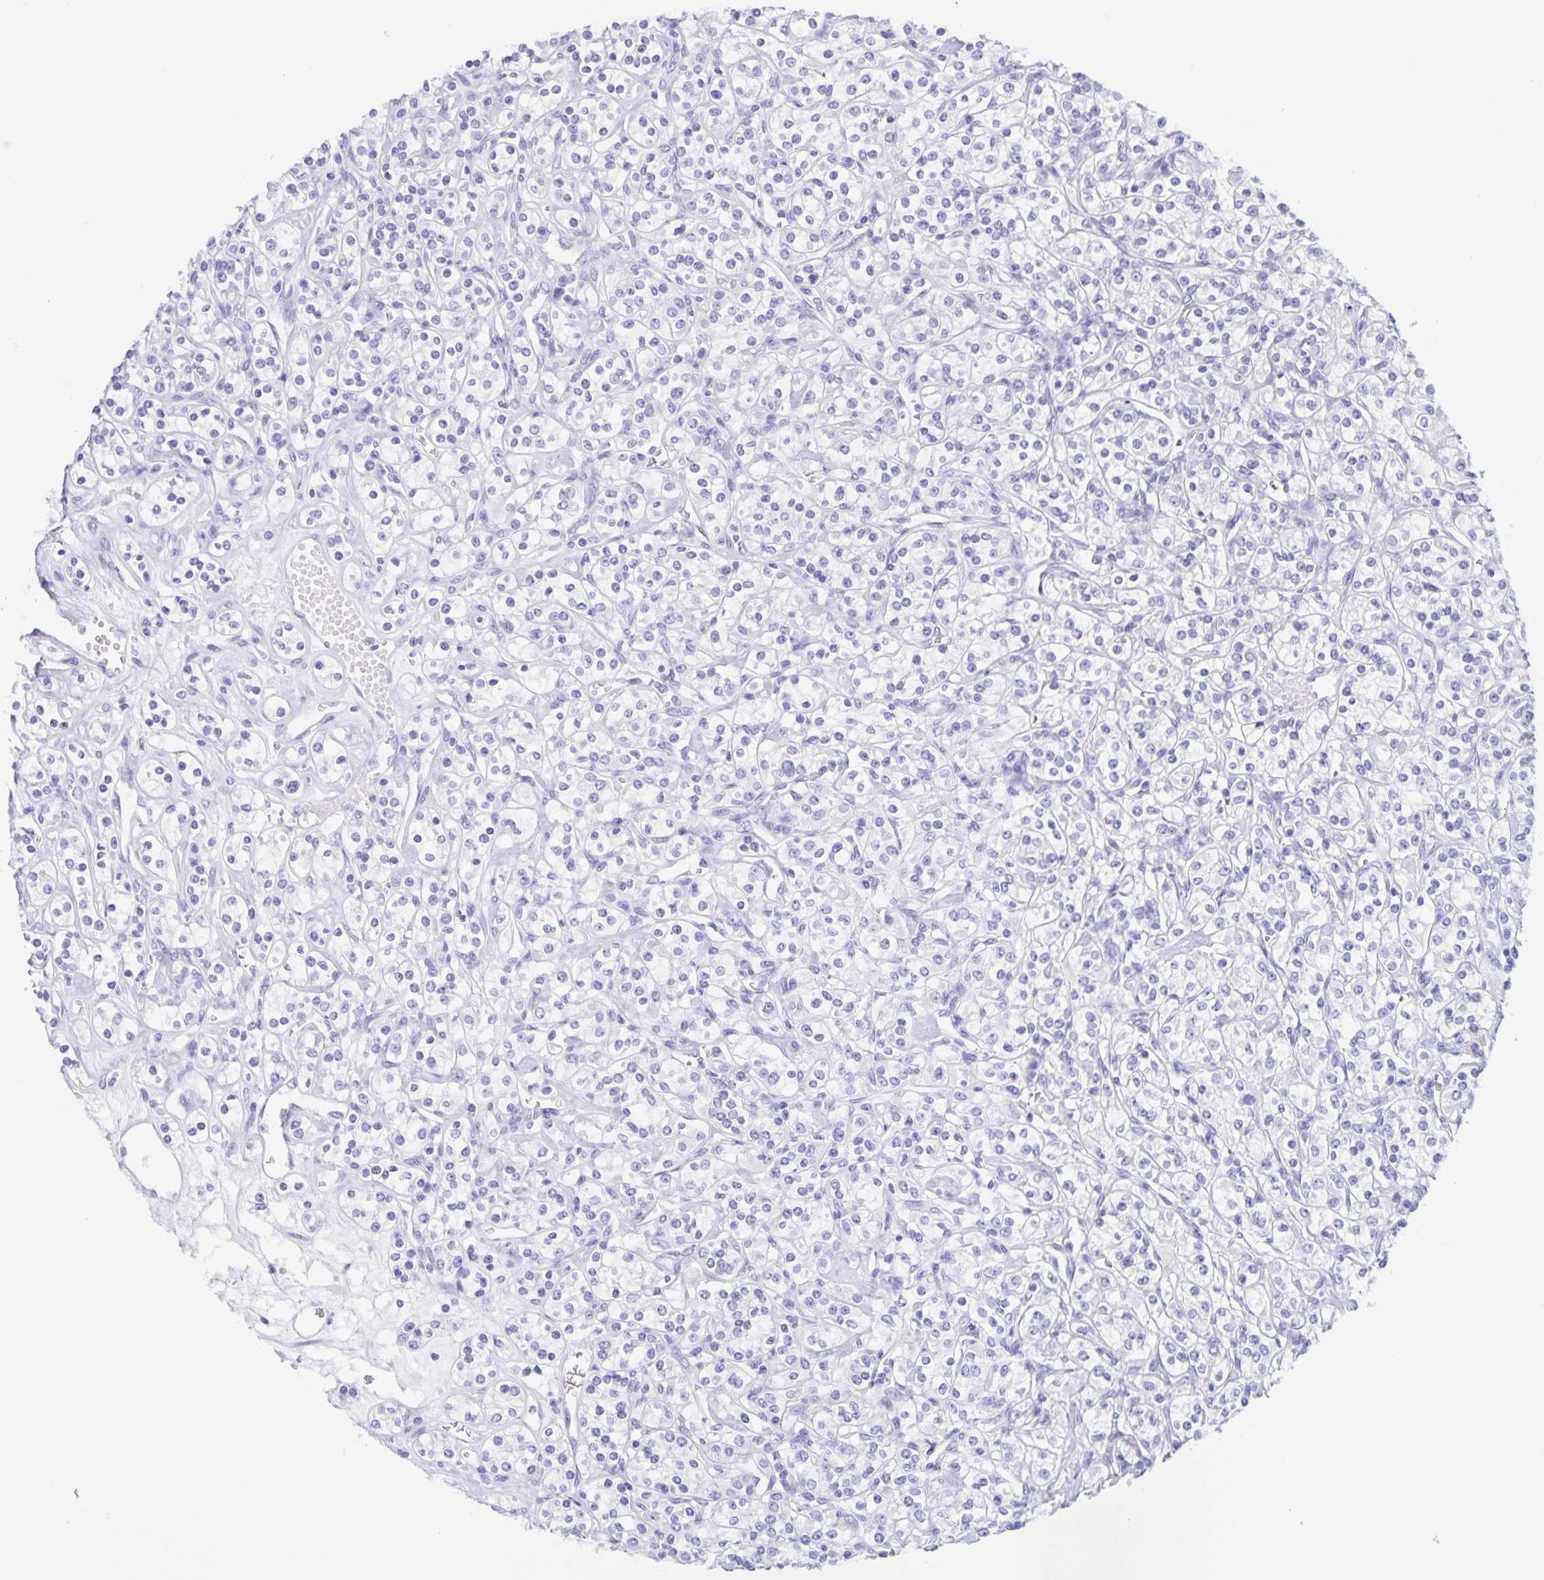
{"staining": {"intensity": "negative", "quantity": "none", "location": "none"}, "tissue": "renal cancer", "cell_type": "Tumor cells", "image_type": "cancer", "snomed": [{"axis": "morphology", "description": "Adenocarcinoma, NOS"}, {"axis": "topography", "description": "Kidney"}], "caption": "The IHC photomicrograph has no significant staining in tumor cells of renal adenocarcinoma tissue.", "gene": "TGIF2LX", "patient": {"sex": "male", "age": 77}}